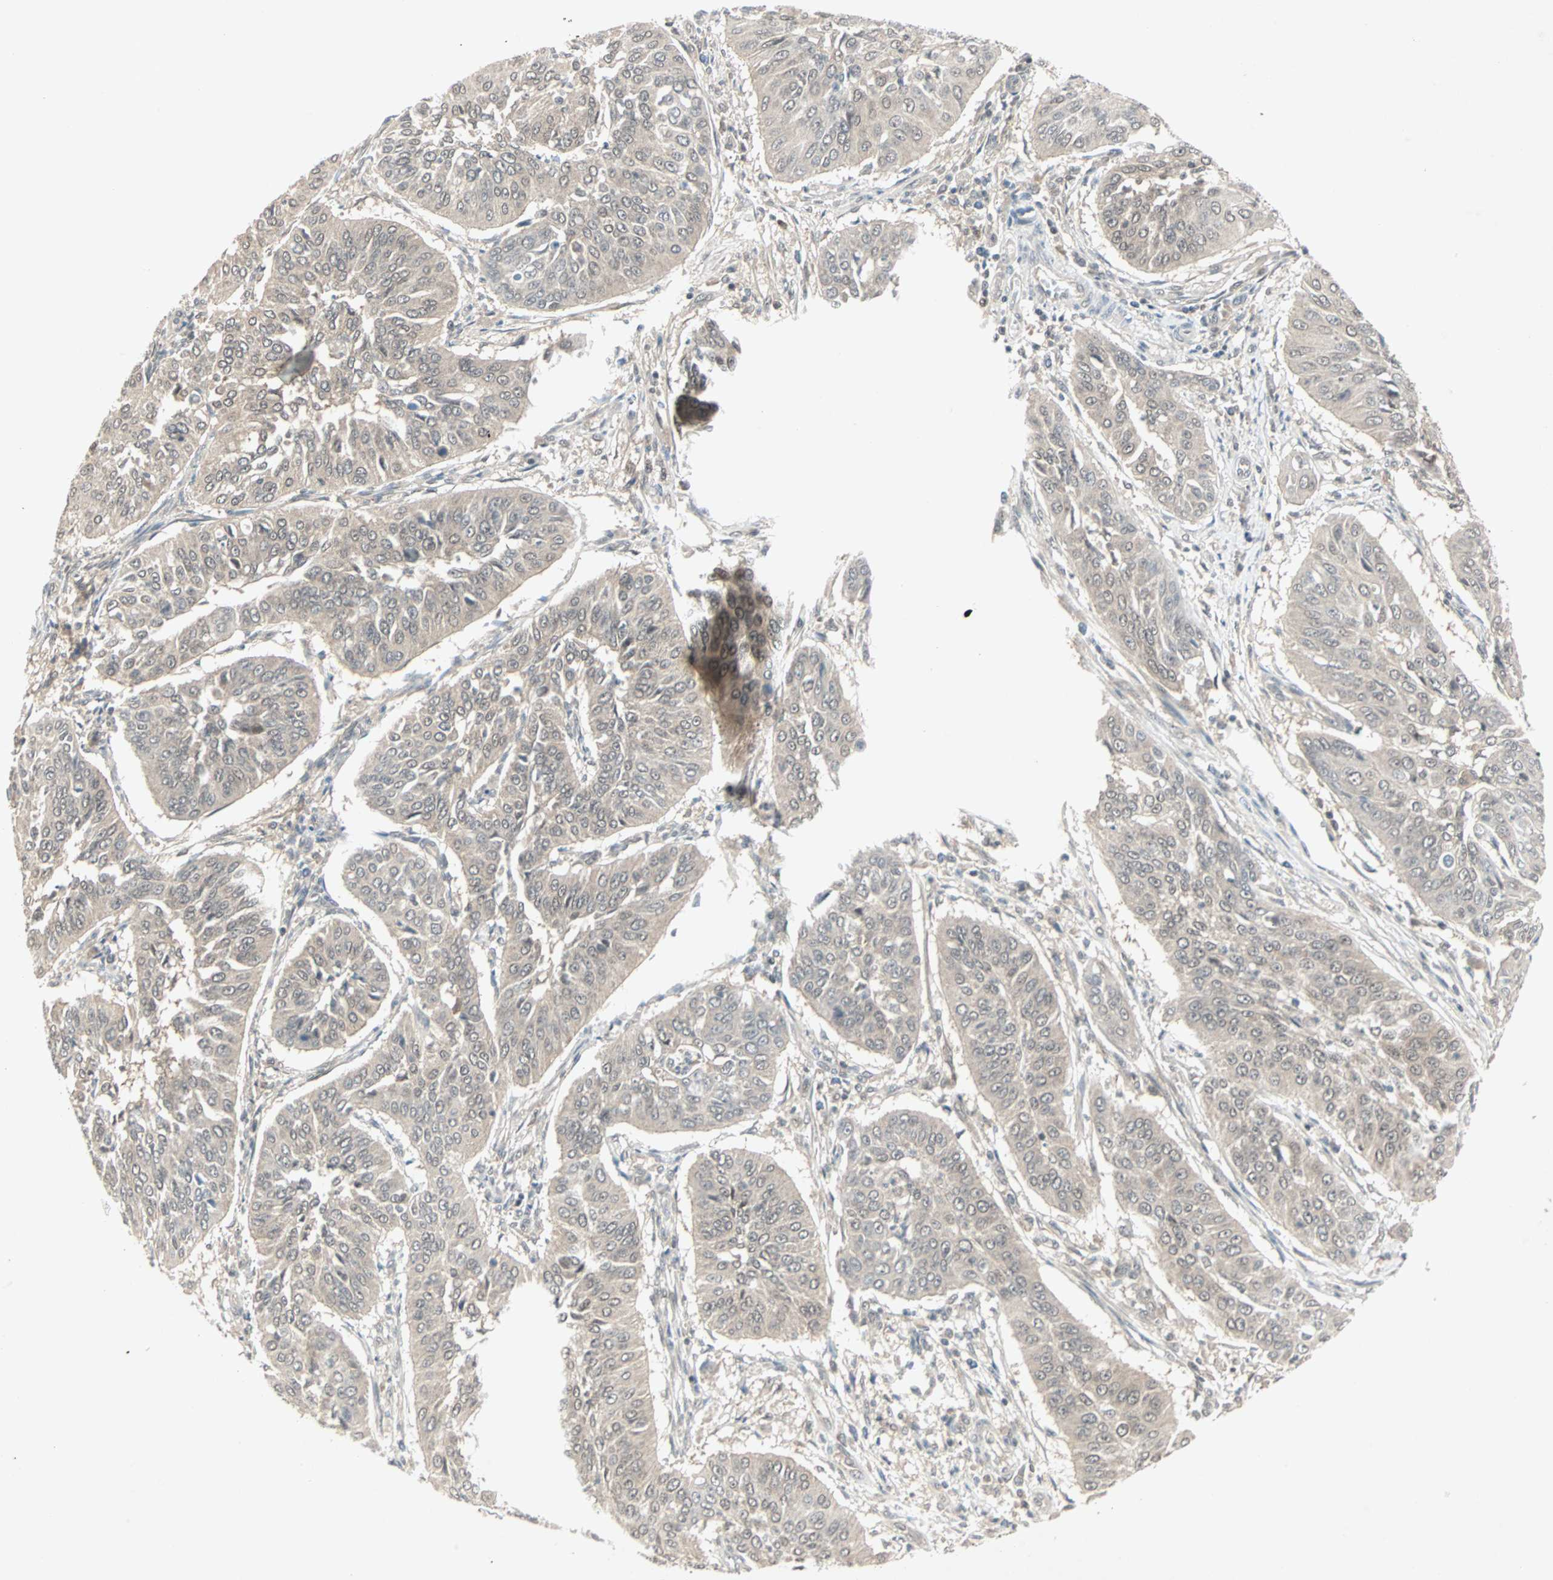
{"staining": {"intensity": "negative", "quantity": "none", "location": "none"}, "tissue": "cervical cancer", "cell_type": "Tumor cells", "image_type": "cancer", "snomed": [{"axis": "morphology", "description": "Normal tissue, NOS"}, {"axis": "morphology", "description": "Squamous cell carcinoma, NOS"}, {"axis": "topography", "description": "Cervix"}], "caption": "Immunohistochemistry of human cervical squamous cell carcinoma shows no staining in tumor cells. Brightfield microscopy of immunohistochemistry stained with DAB (3,3'-diaminobenzidine) (brown) and hematoxylin (blue), captured at high magnification.", "gene": "PTPA", "patient": {"sex": "female", "age": 39}}